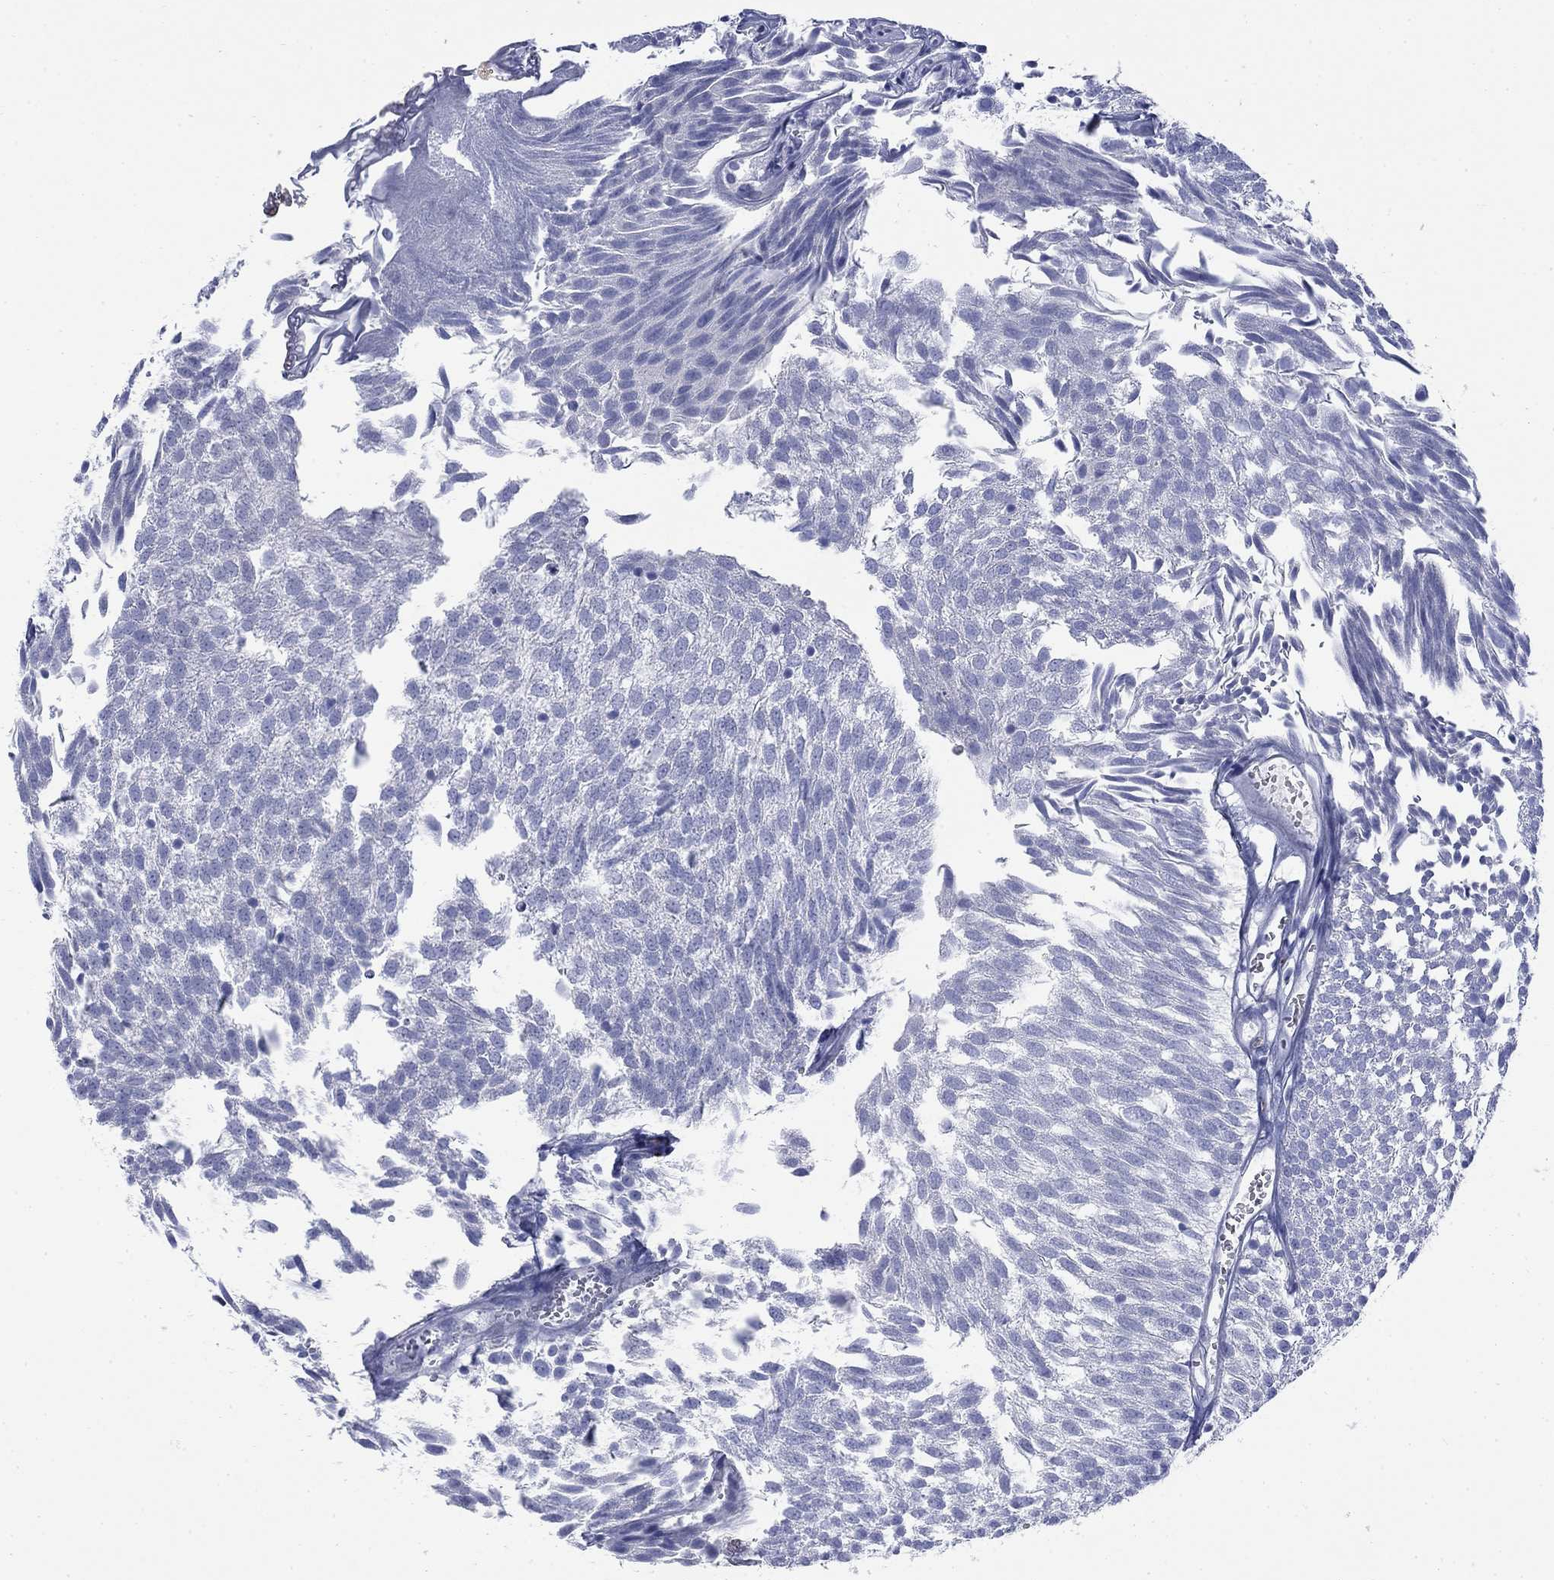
{"staining": {"intensity": "negative", "quantity": "none", "location": "none"}, "tissue": "urothelial cancer", "cell_type": "Tumor cells", "image_type": "cancer", "snomed": [{"axis": "morphology", "description": "Urothelial carcinoma, Low grade"}, {"axis": "topography", "description": "Urinary bladder"}], "caption": "High magnification brightfield microscopy of urothelial cancer stained with DAB (brown) and counterstained with hematoxylin (blue): tumor cells show no significant positivity.", "gene": "IGF2BP3", "patient": {"sex": "male", "age": 52}}